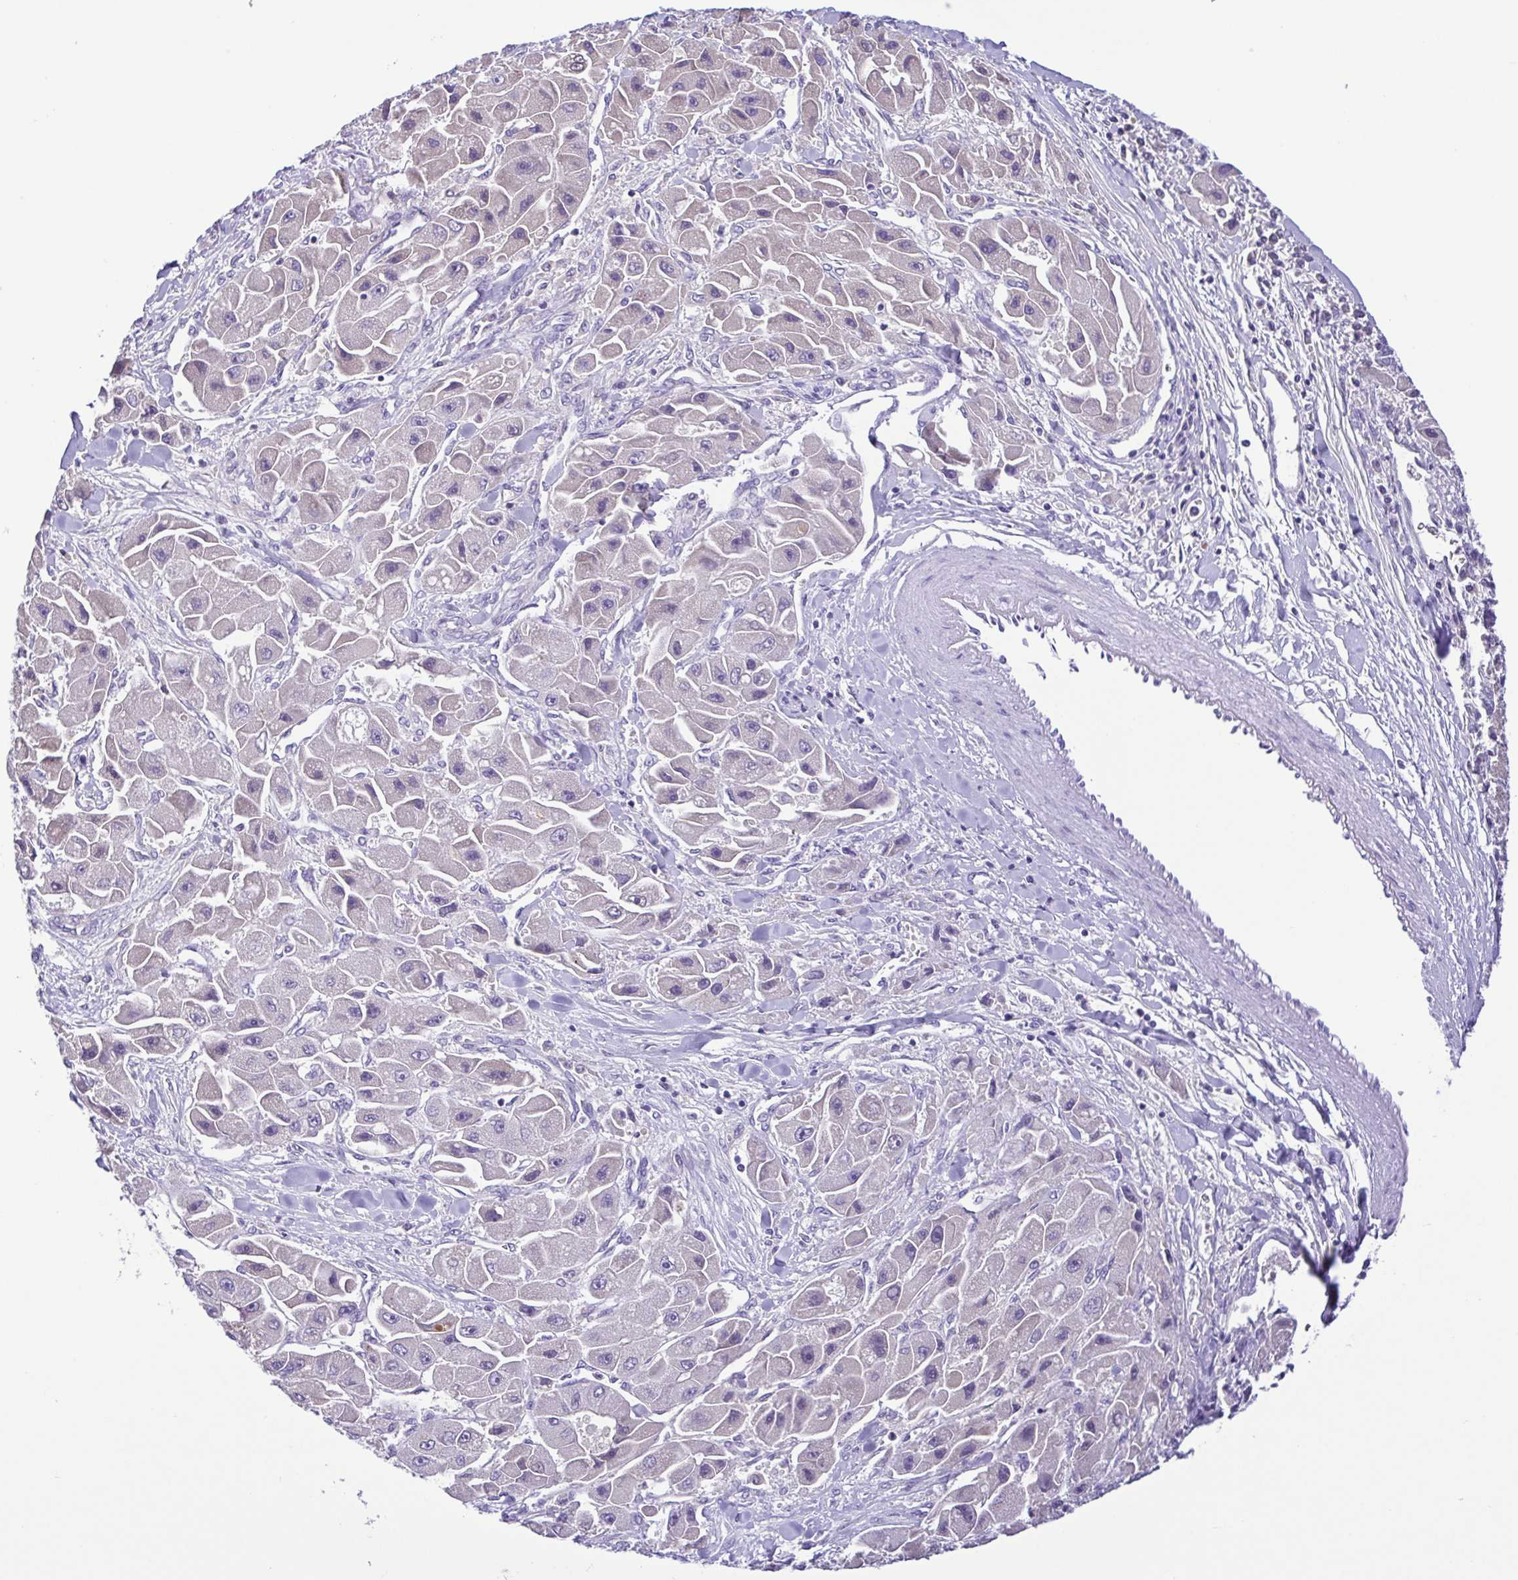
{"staining": {"intensity": "negative", "quantity": "none", "location": "none"}, "tissue": "liver cancer", "cell_type": "Tumor cells", "image_type": "cancer", "snomed": [{"axis": "morphology", "description": "Carcinoma, Hepatocellular, NOS"}, {"axis": "topography", "description": "Liver"}], "caption": "Tumor cells are negative for brown protein staining in liver cancer. (DAB (3,3'-diaminobenzidine) immunohistochemistry (IHC) with hematoxylin counter stain).", "gene": "IGFL1", "patient": {"sex": "male", "age": 24}}